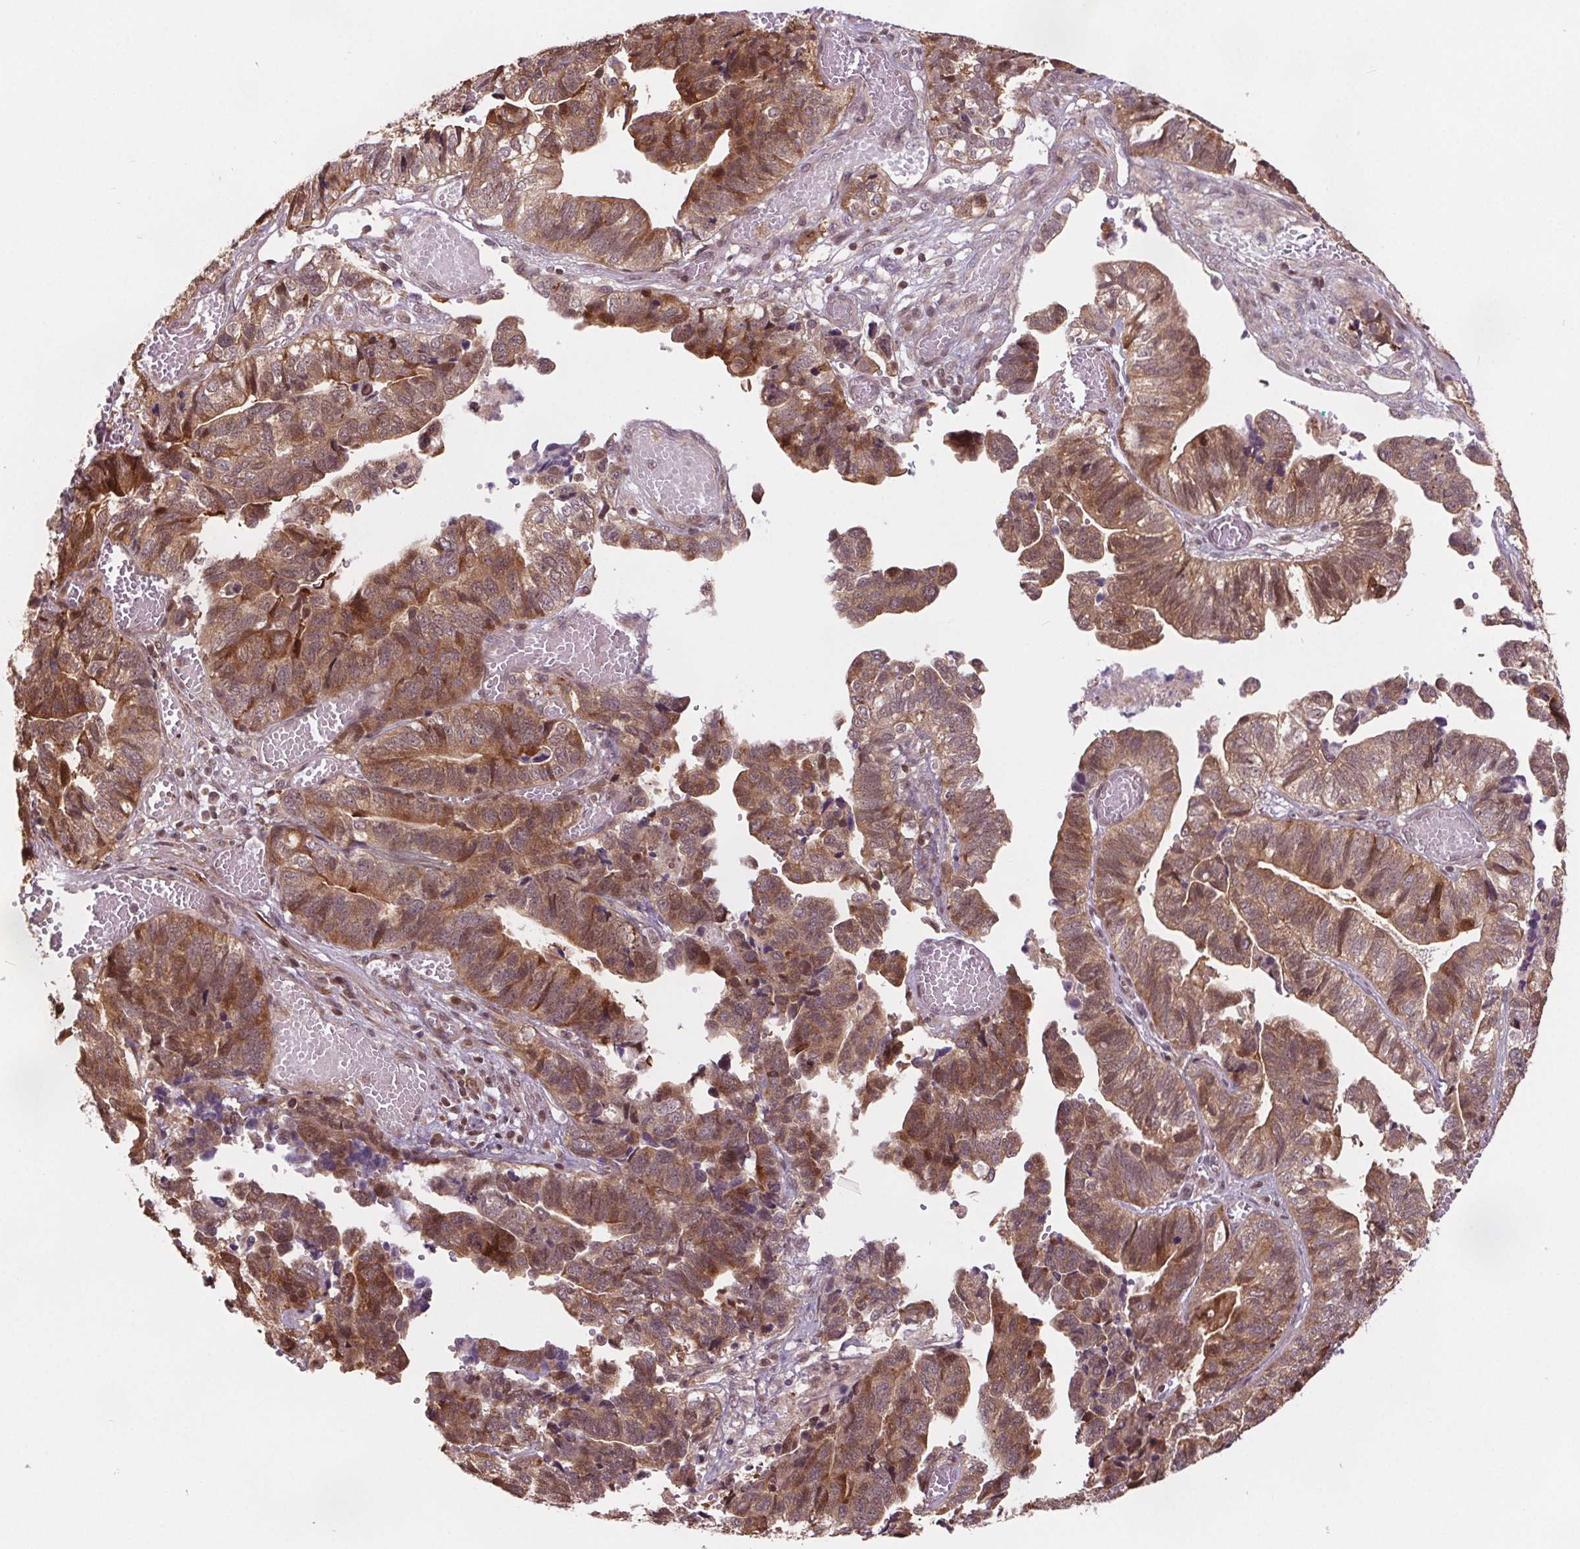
{"staining": {"intensity": "moderate", "quantity": ">75%", "location": "cytoplasmic/membranous,nuclear"}, "tissue": "stomach cancer", "cell_type": "Tumor cells", "image_type": "cancer", "snomed": [{"axis": "morphology", "description": "Adenocarcinoma, NOS"}, {"axis": "topography", "description": "Stomach, upper"}], "caption": "Immunohistochemical staining of stomach cancer (adenocarcinoma) exhibits medium levels of moderate cytoplasmic/membranous and nuclear positivity in approximately >75% of tumor cells.", "gene": "HIF1AN", "patient": {"sex": "female", "age": 67}}